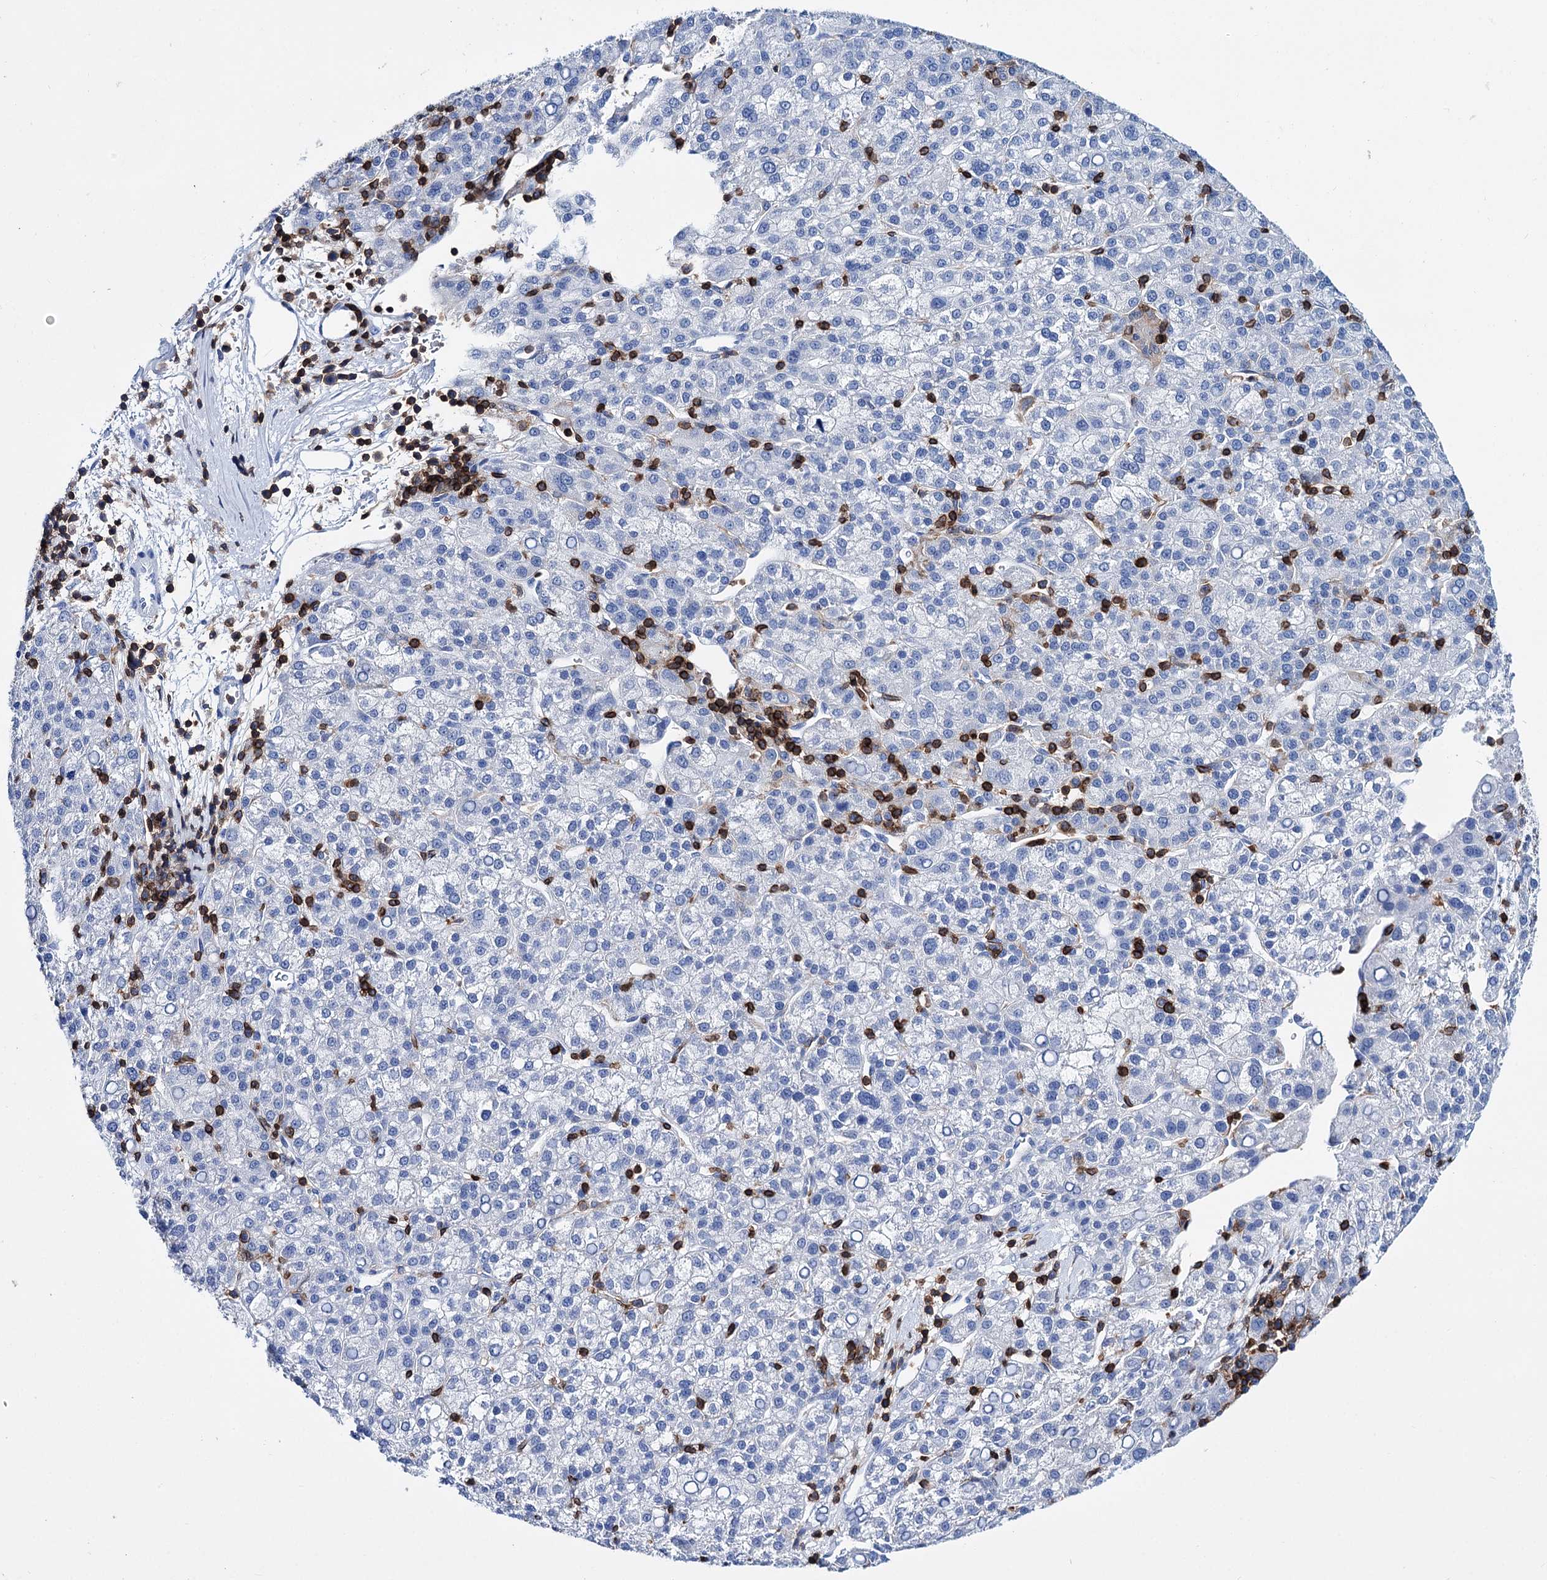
{"staining": {"intensity": "negative", "quantity": "none", "location": "none"}, "tissue": "liver cancer", "cell_type": "Tumor cells", "image_type": "cancer", "snomed": [{"axis": "morphology", "description": "Carcinoma, Hepatocellular, NOS"}, {"axis": "topography", "description": "Liver"}], "caption": "This histopathology image is of liver cancer (hepatocellular carcinoma) stained with IHC to label a protein in brown with the nuclei are counter-stained blue. There is no expression in tumor cells. (Stains: DAB immunohistochemistry with hematoxylin counter stain, Microscopy: brightfield microscopy at high magnification).", "gene": "DEF6", "patient": {"sex": "female", "age": 58}}